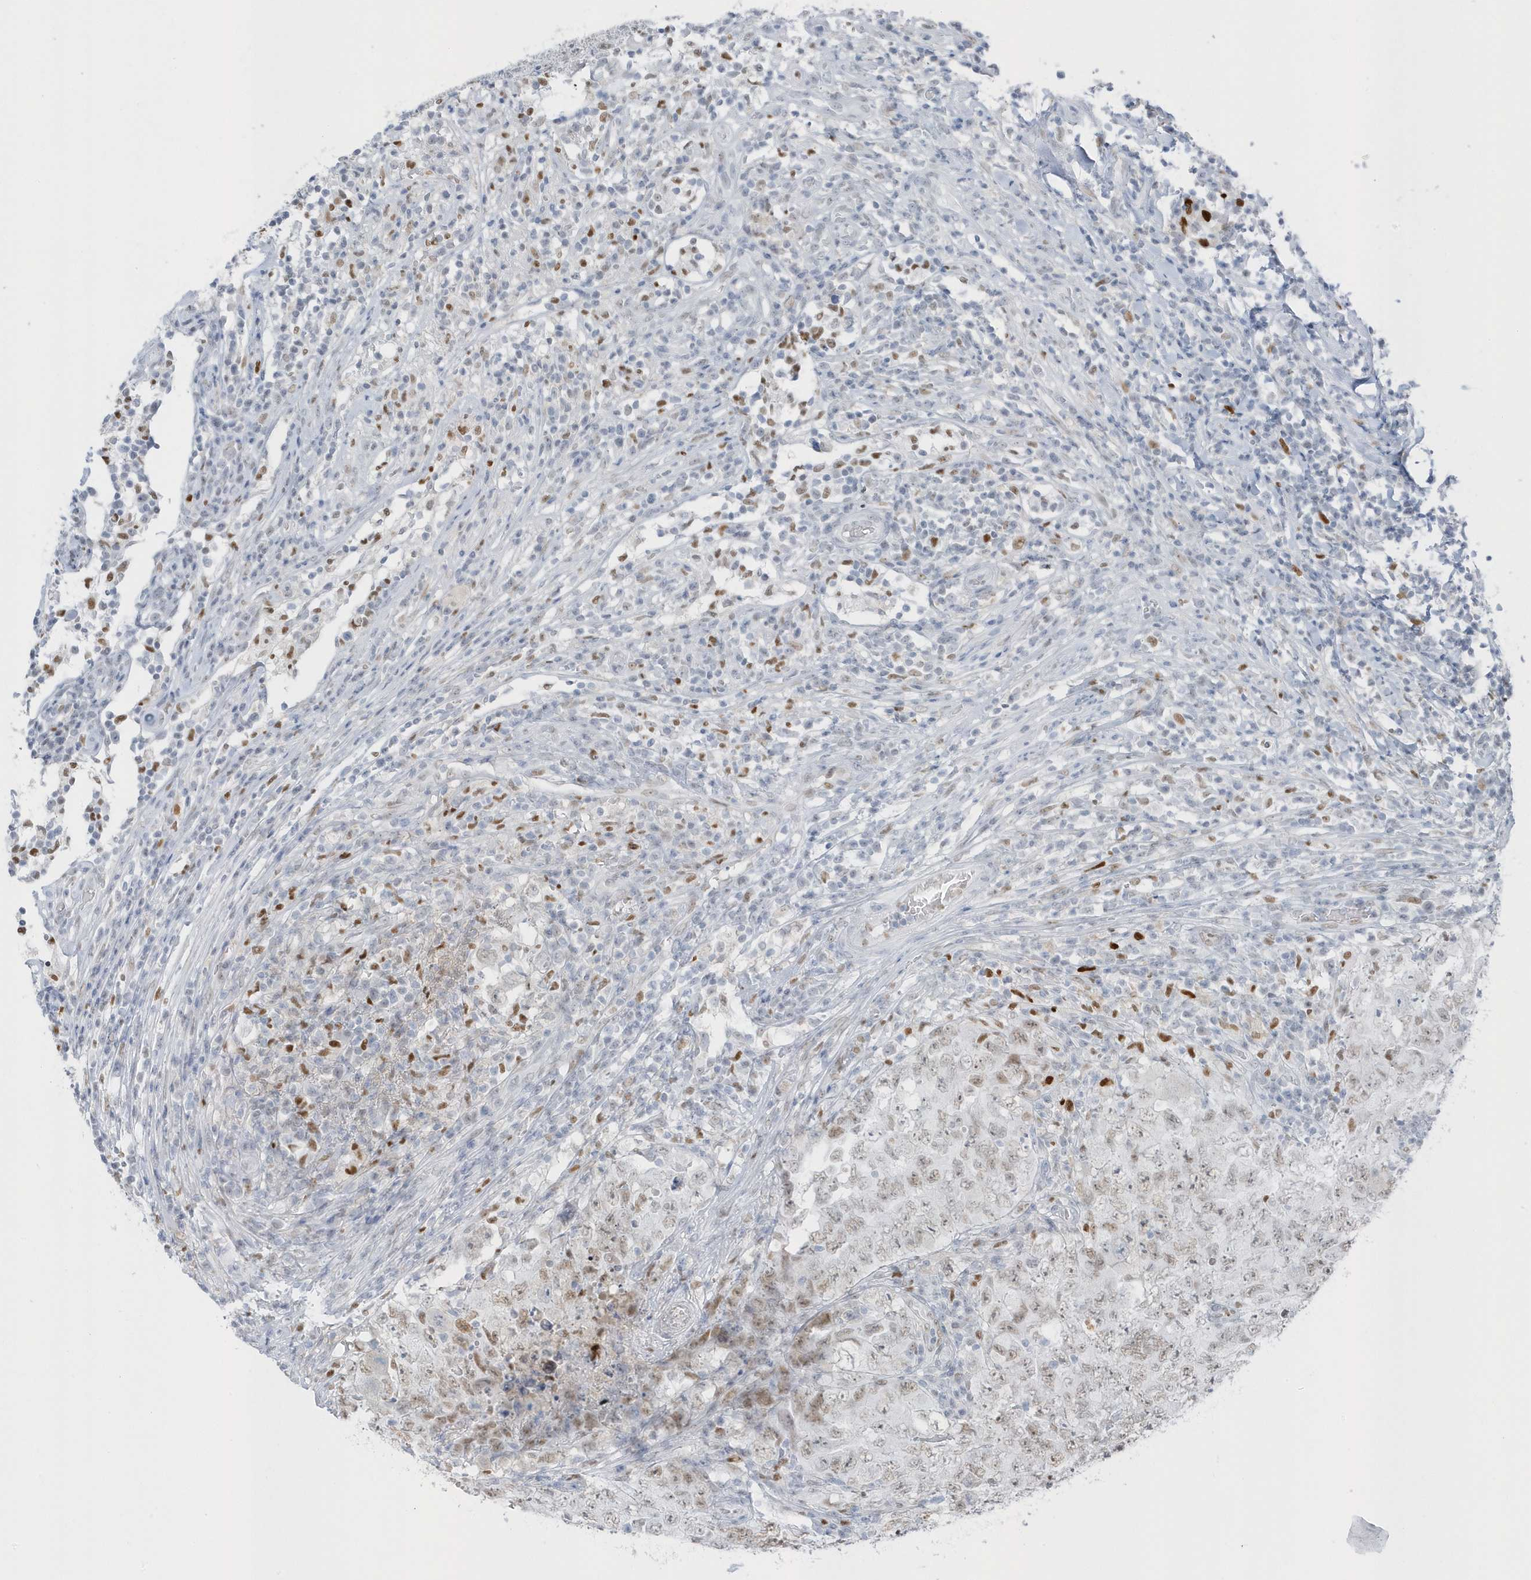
{"staining": {"intensity": "negative", "quantity": "none", "location": "none"}, "tissue": "testis cancer", "cell_type": "Tumor cells", "image_type": "cancer", "snomed": [{"axis": "morphology", "description": "Carcinoma, Embryonal, NOS"}, {"axis": "topography", "description": "Testis"}], "caption": "IHC histopathology image of testis cancer stained for a protein (brown), which displays no expression in tumor cells. The staining is performed using DAB brown chromogen with nuclei counter-stained in using hematoxylin.", "gene": "SMIM34", "patient": {"sex": "male", "age": 26}}